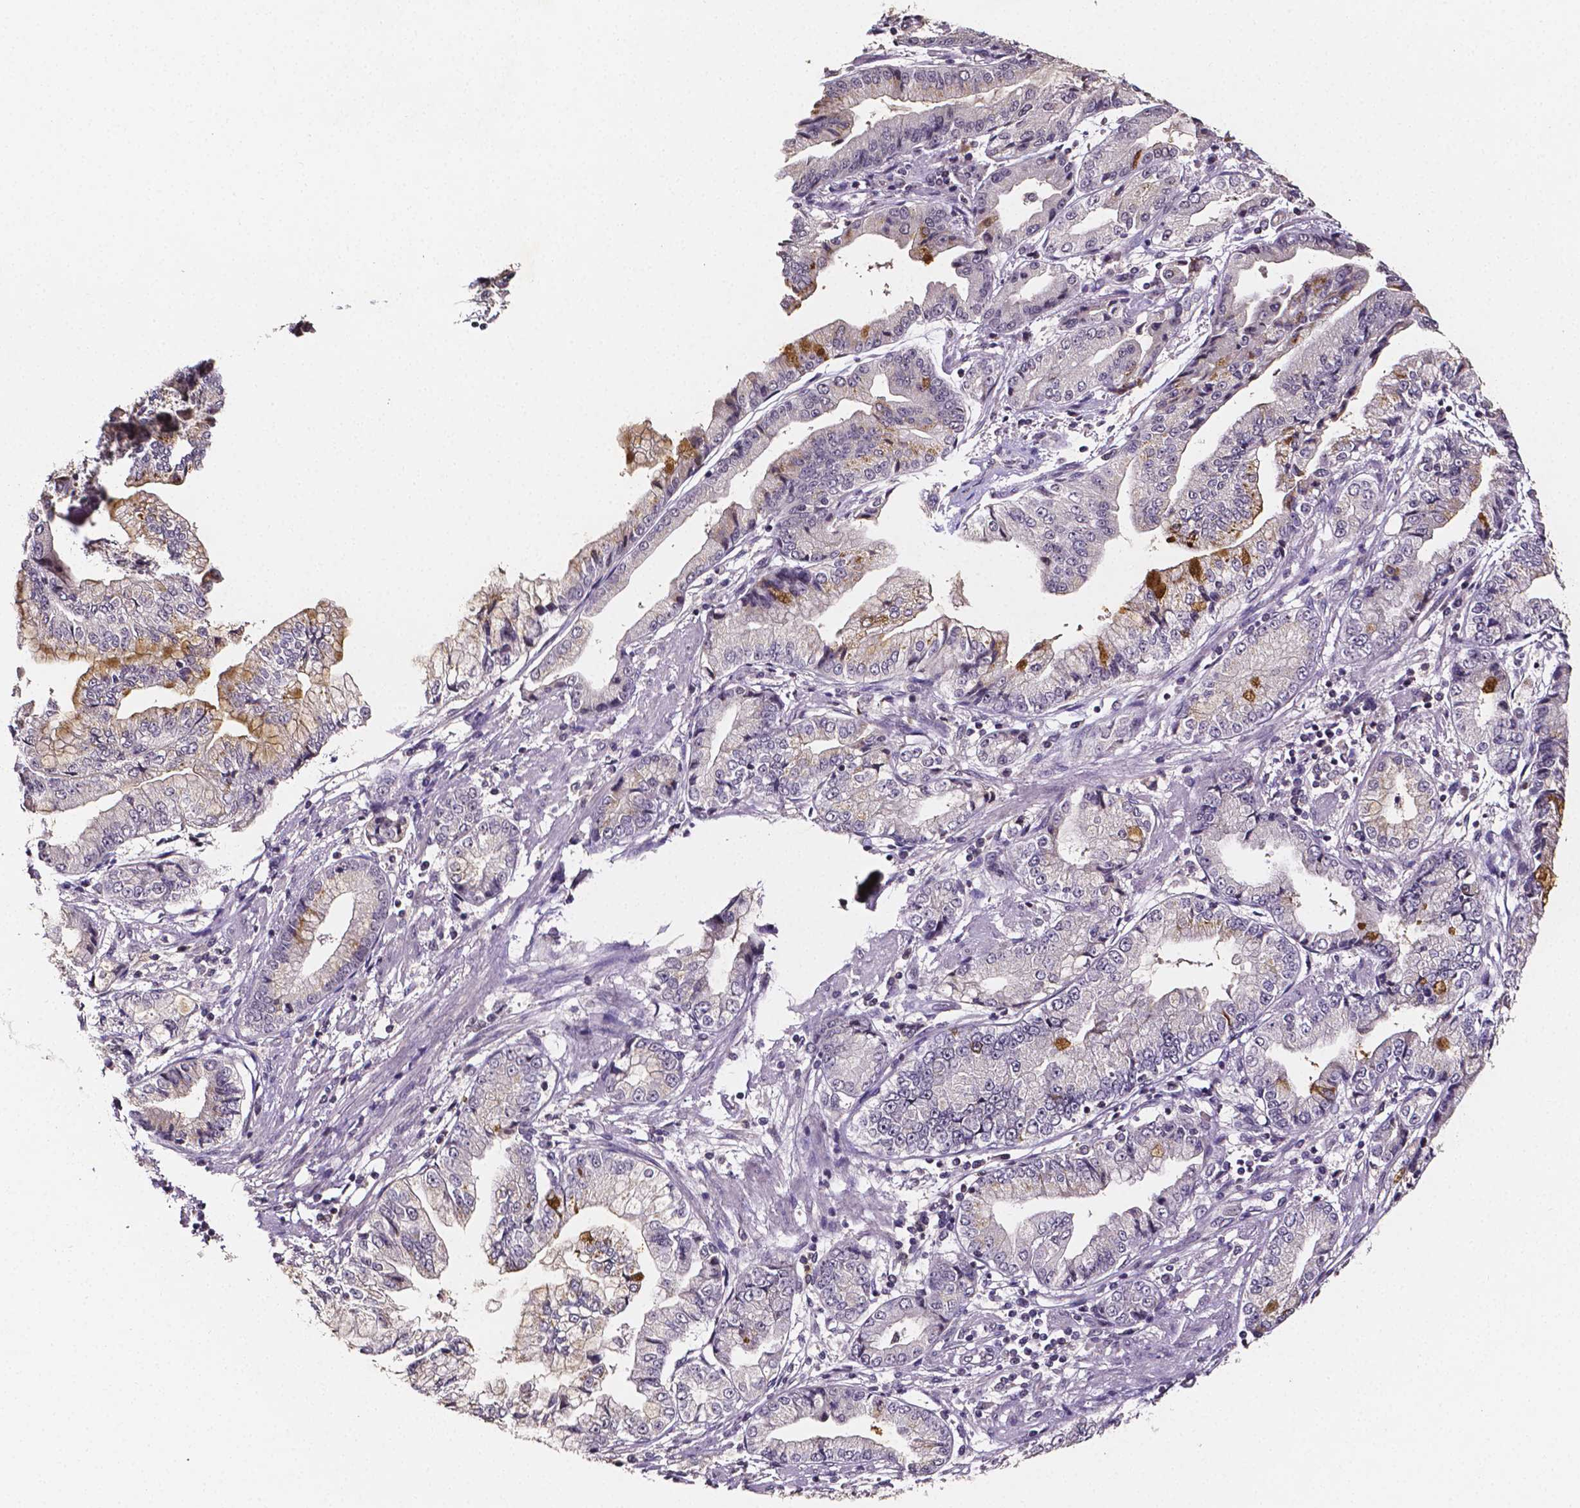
{"staining": {"intensity": "strong", "quantity": "<25%", "location": "cytoplasmic/membranous"}, "tissue": "stomach cancer", "cell_type": "Tumor cells", "image_type": "cancer", "snomed": [{"axis": "morphology", "description": "Adenocarcinoma, NOS"}, {"axis": "topography", "description": "Stomach, upper"}], "caption": "Protein expression analysis of stomach cancer (adenocarcinoma) displays strong cytoplasmic/membranous staining in about <25% of tumor cells.", "gene": "NRGN", "patient": {"sex": "female", "age": 74}}